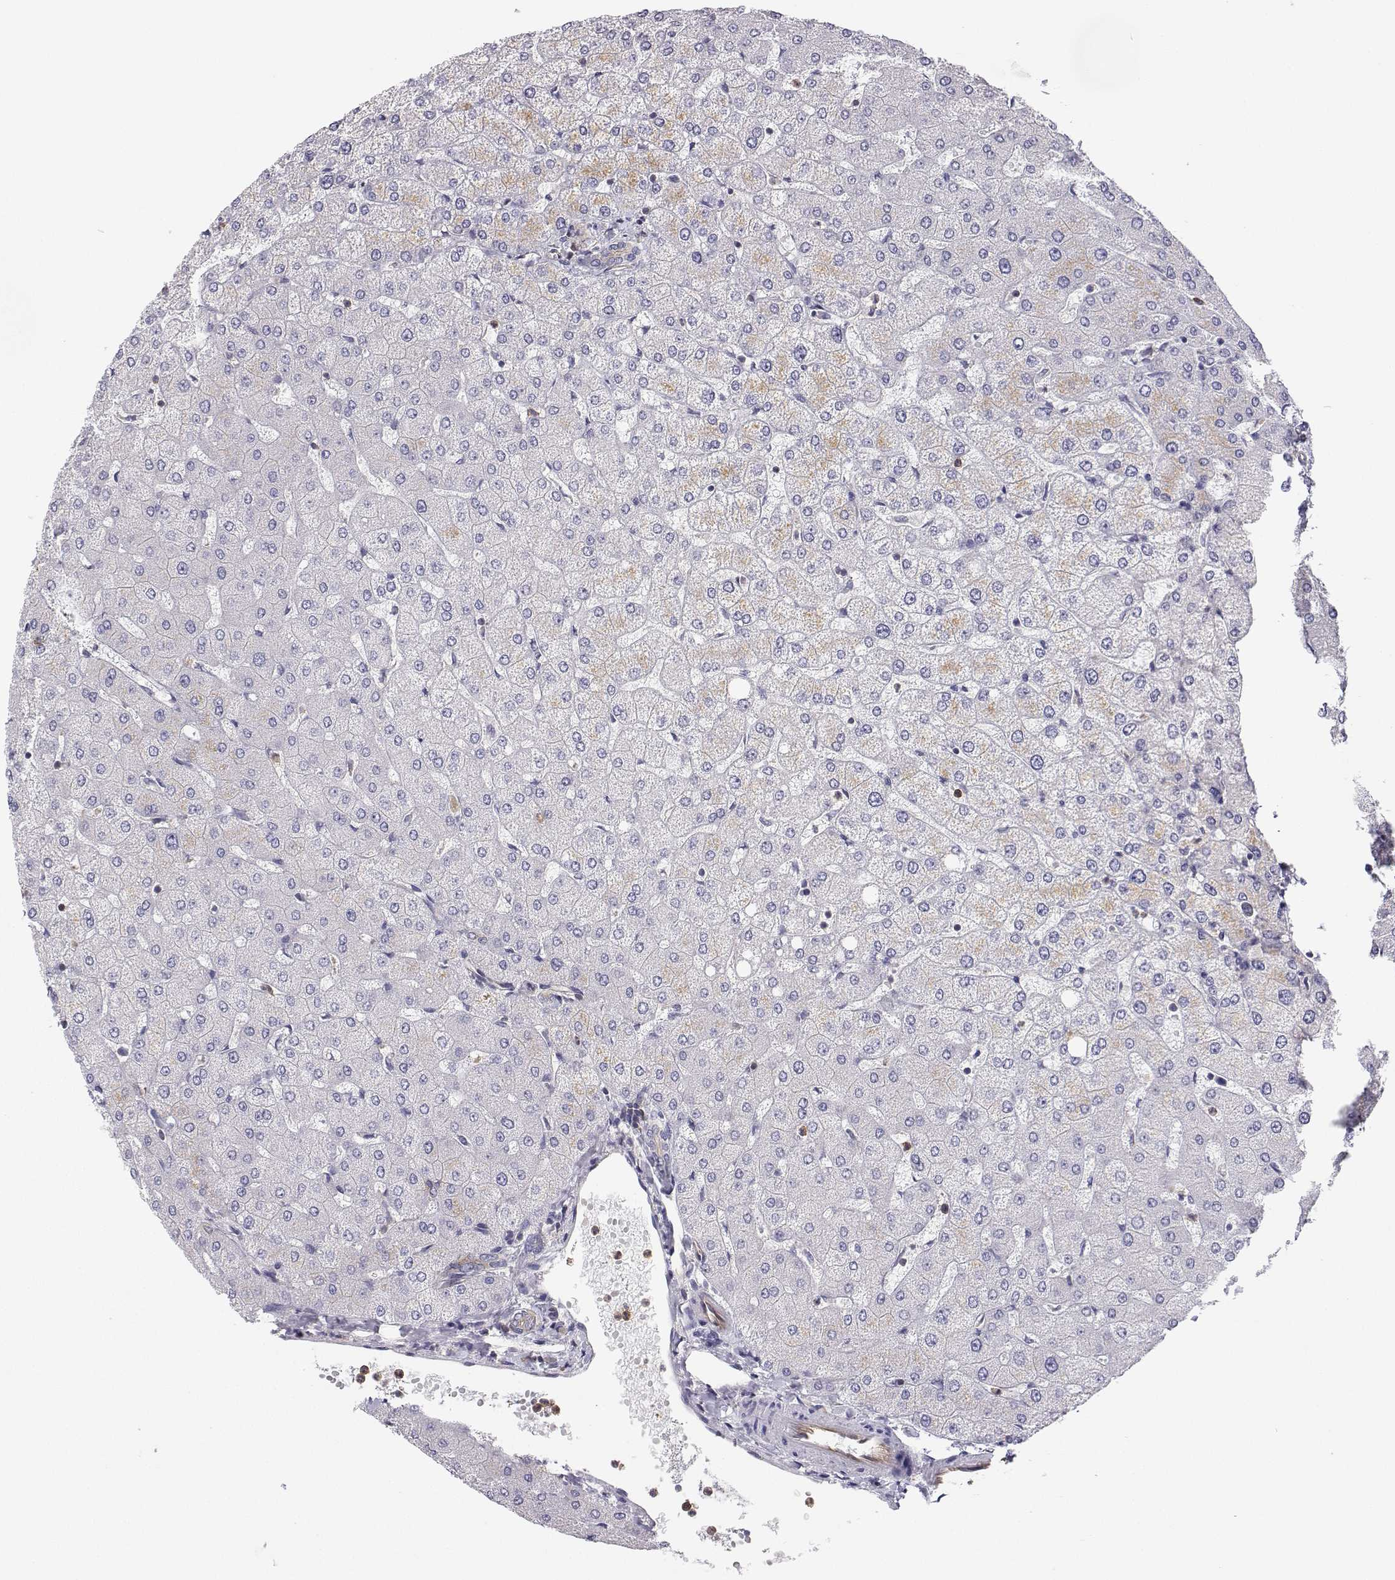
{"staining": {"intensity": "negative", "quantity": "none", "location": "none"}, "tissue": "liver", "cell_type": "Cholangiocytes", "image_type": "normal", "snomed": [{"axis": "morphology", "description": "Normal tissue, NOS"}, {"axis": "topography", "description": "Liver"}], "caption": "Immunohistochemistry photomicrograph of normal liver: liver stained with DAB (3,3'-diaminobenzidine) exhibits no significant protein staining in cholangiocytes.", "gene": "MYH9", "patient": {"sex": "female", "age": 54}}